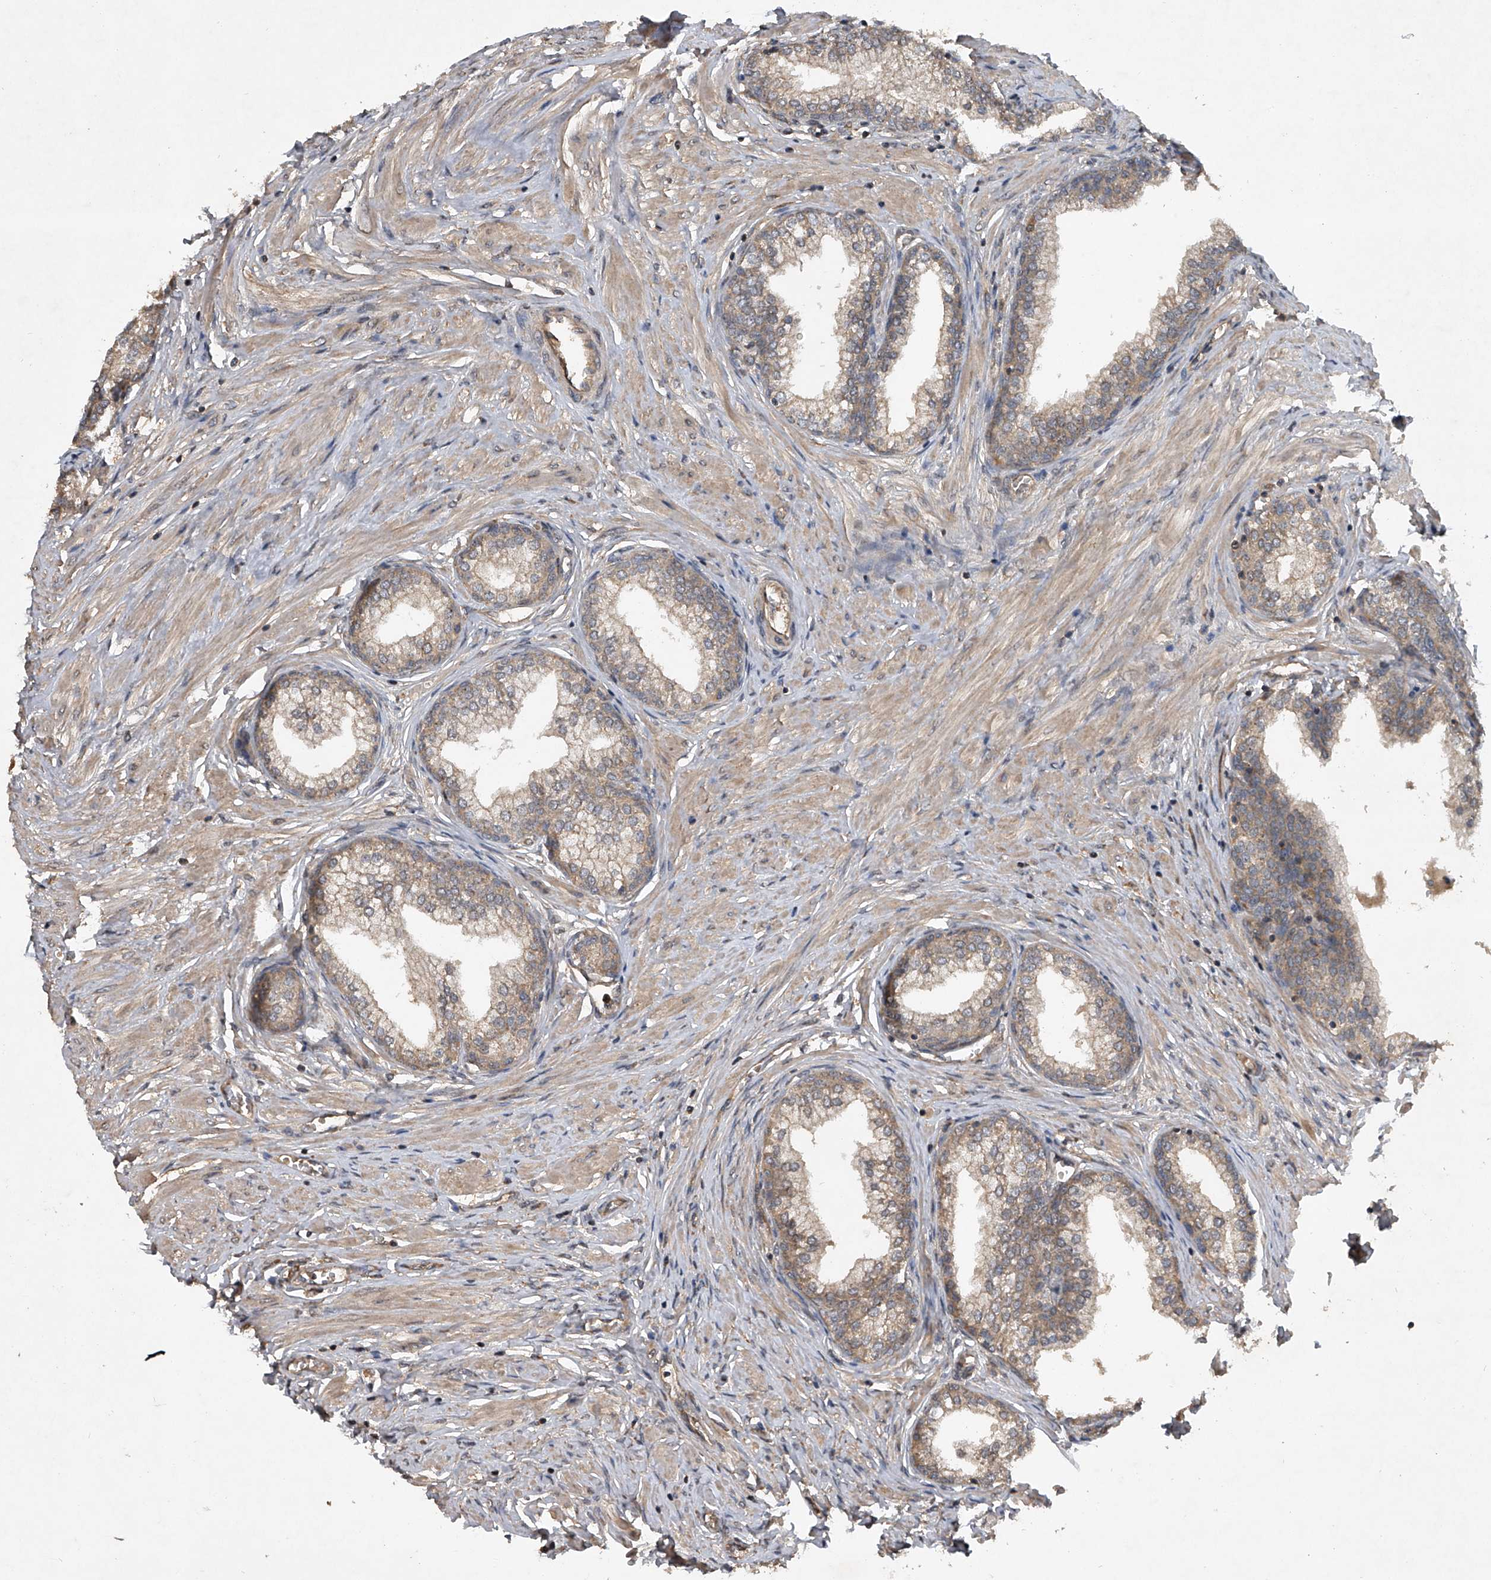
{"staining": {"intensity": "moderate", "quantity": ">75%", "location": "cytoplasmic/membranous"}, "tissue": "prostate", "cell_type": "Glandular cells", "image_type": "normal", "snomed": [{"axis": "morphology", "description": "Normal tissue, NOS"}, {"axis": "morphology", "description": "Urothelial carcinoma, Low grade"}, {"axis": "topography", "description": "Urinary bladder"}, {"axis": "topography", "description": "Prostate"}], "caption": "High-magnification brightfield microscopy of unremarkable prostate stained with DAB (3,3'-diaminobenzidine) (brown) and counterstained with hematoxylin (blue). glandular cells exhibit moderate cytoplasmic/membranous staining is appreciated in approximately>75% of cells.", "gene": "NFS1", "patient": {"sex": "male", "age": 60}}